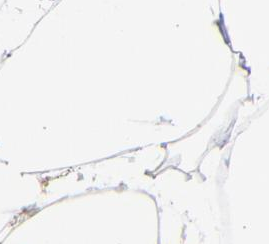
{"staining": {"intensity": "negative", "quantity": "none", "location": "none"}, "tissue": "adipose tissue", "cell_type": "Adipocytes", "image_type": "normal", "snomed": [{"axis": "morphology", "description": "Normal tissue, NOS"}, {"axis": "morphology", "description": "Duct carcinoma"}, {"axis": "topography", "description": "Breast"}, {"axis": "topography", "description": "Adipose tissue"}], "caption": "The IHC image has no significant positivity in adipocytes of adipose tissue.", "gene": "RPLP0", "patient": {"sex": "female", "age": 37}}